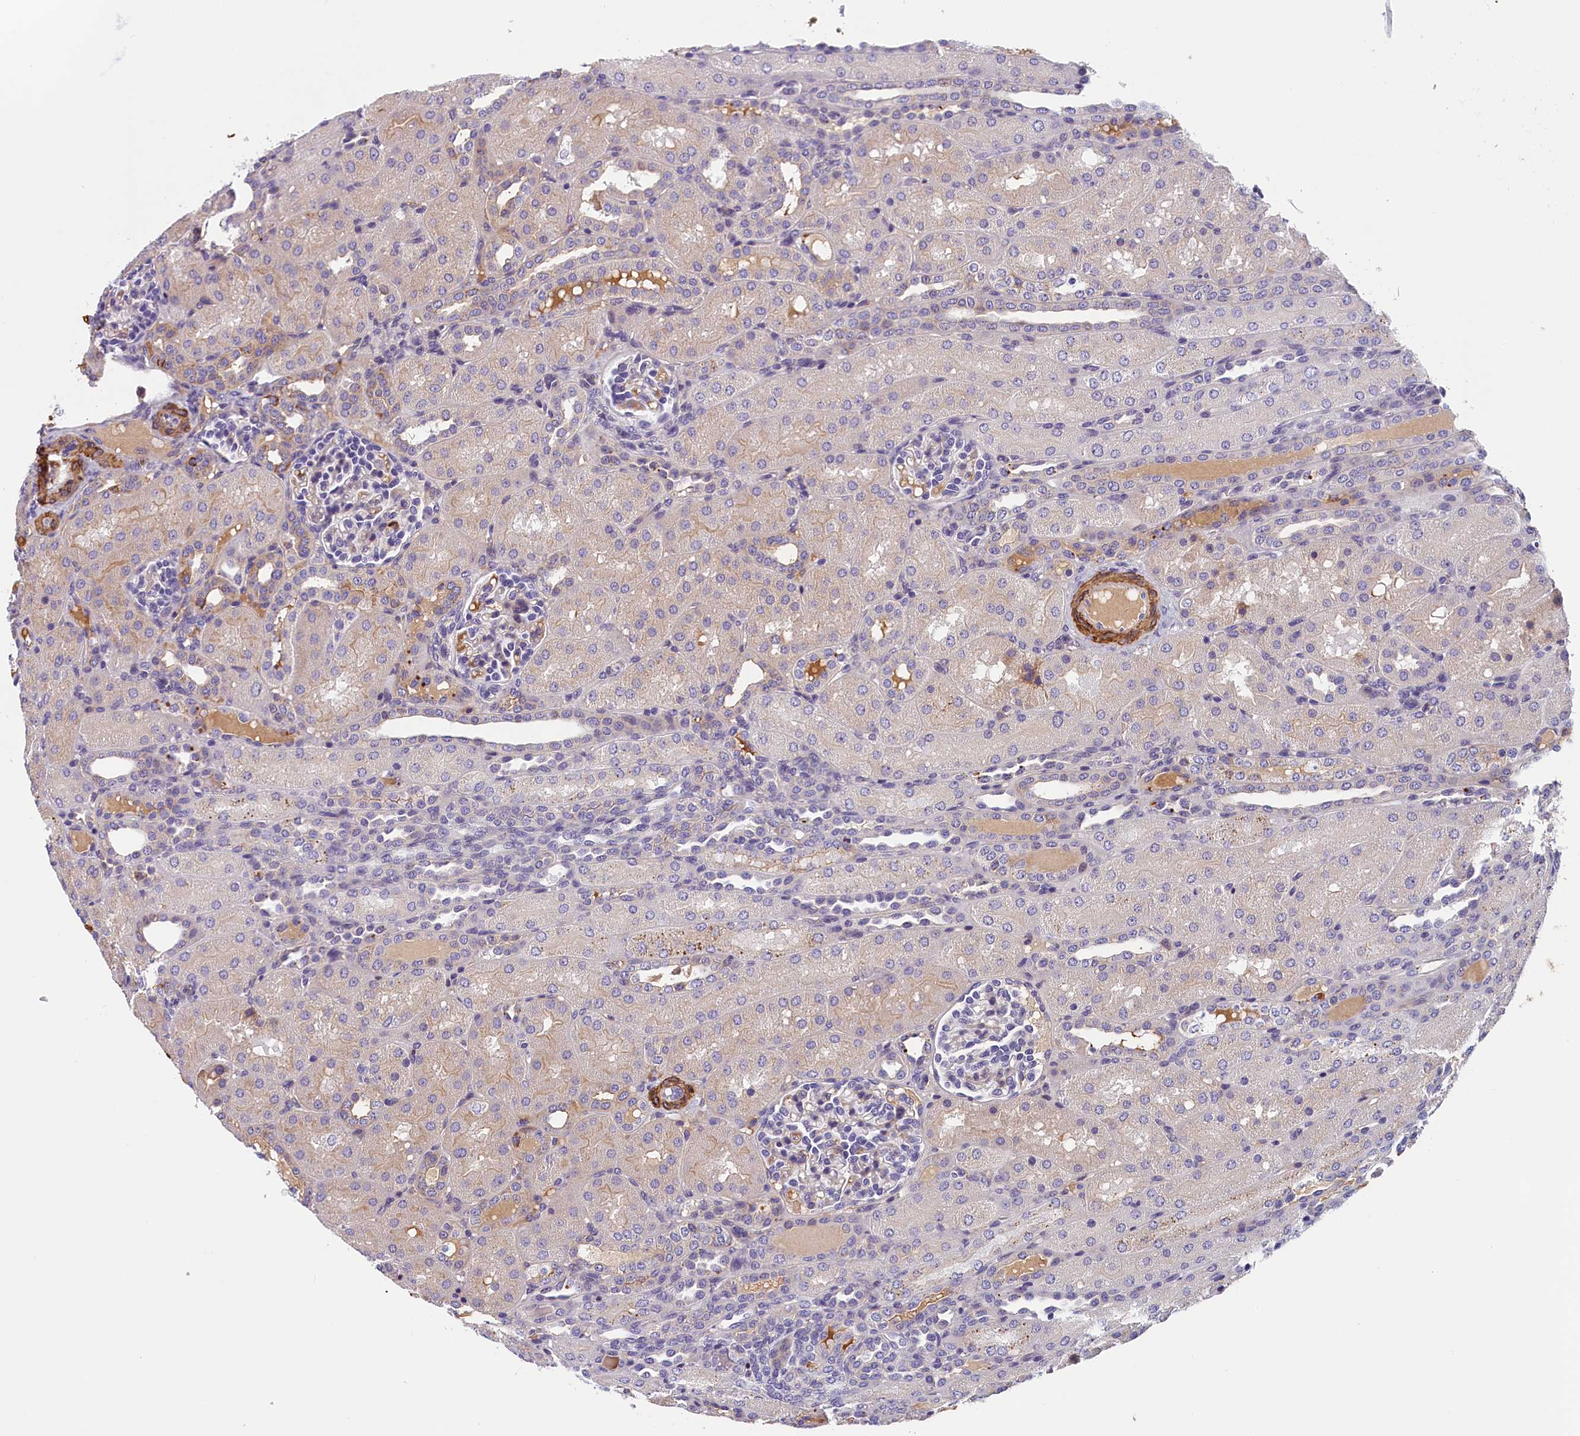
{"staining": {"intensity": "negative", "quantity": "none", "location": "none"}, "tissue": "kidney", "cell_type": "Cells in glomeruli", "image_type": "normal", "snomed": [{"axis": "morphology", "description": "Normal tissue, NOS"}, {"axis": "topography", "description": "Kidney"}], "caption": "Protein analysis of unremarkable kidney demonstrates no significant staining in cells in glomeruli. (DAB (3,3'-diaminobenzidine) immunohistochemistry (IHC) visualized using brightfield microscopy, high magnification).", "gene": "BCL2L13", "patient": {"sex": "male", "age": 1}}